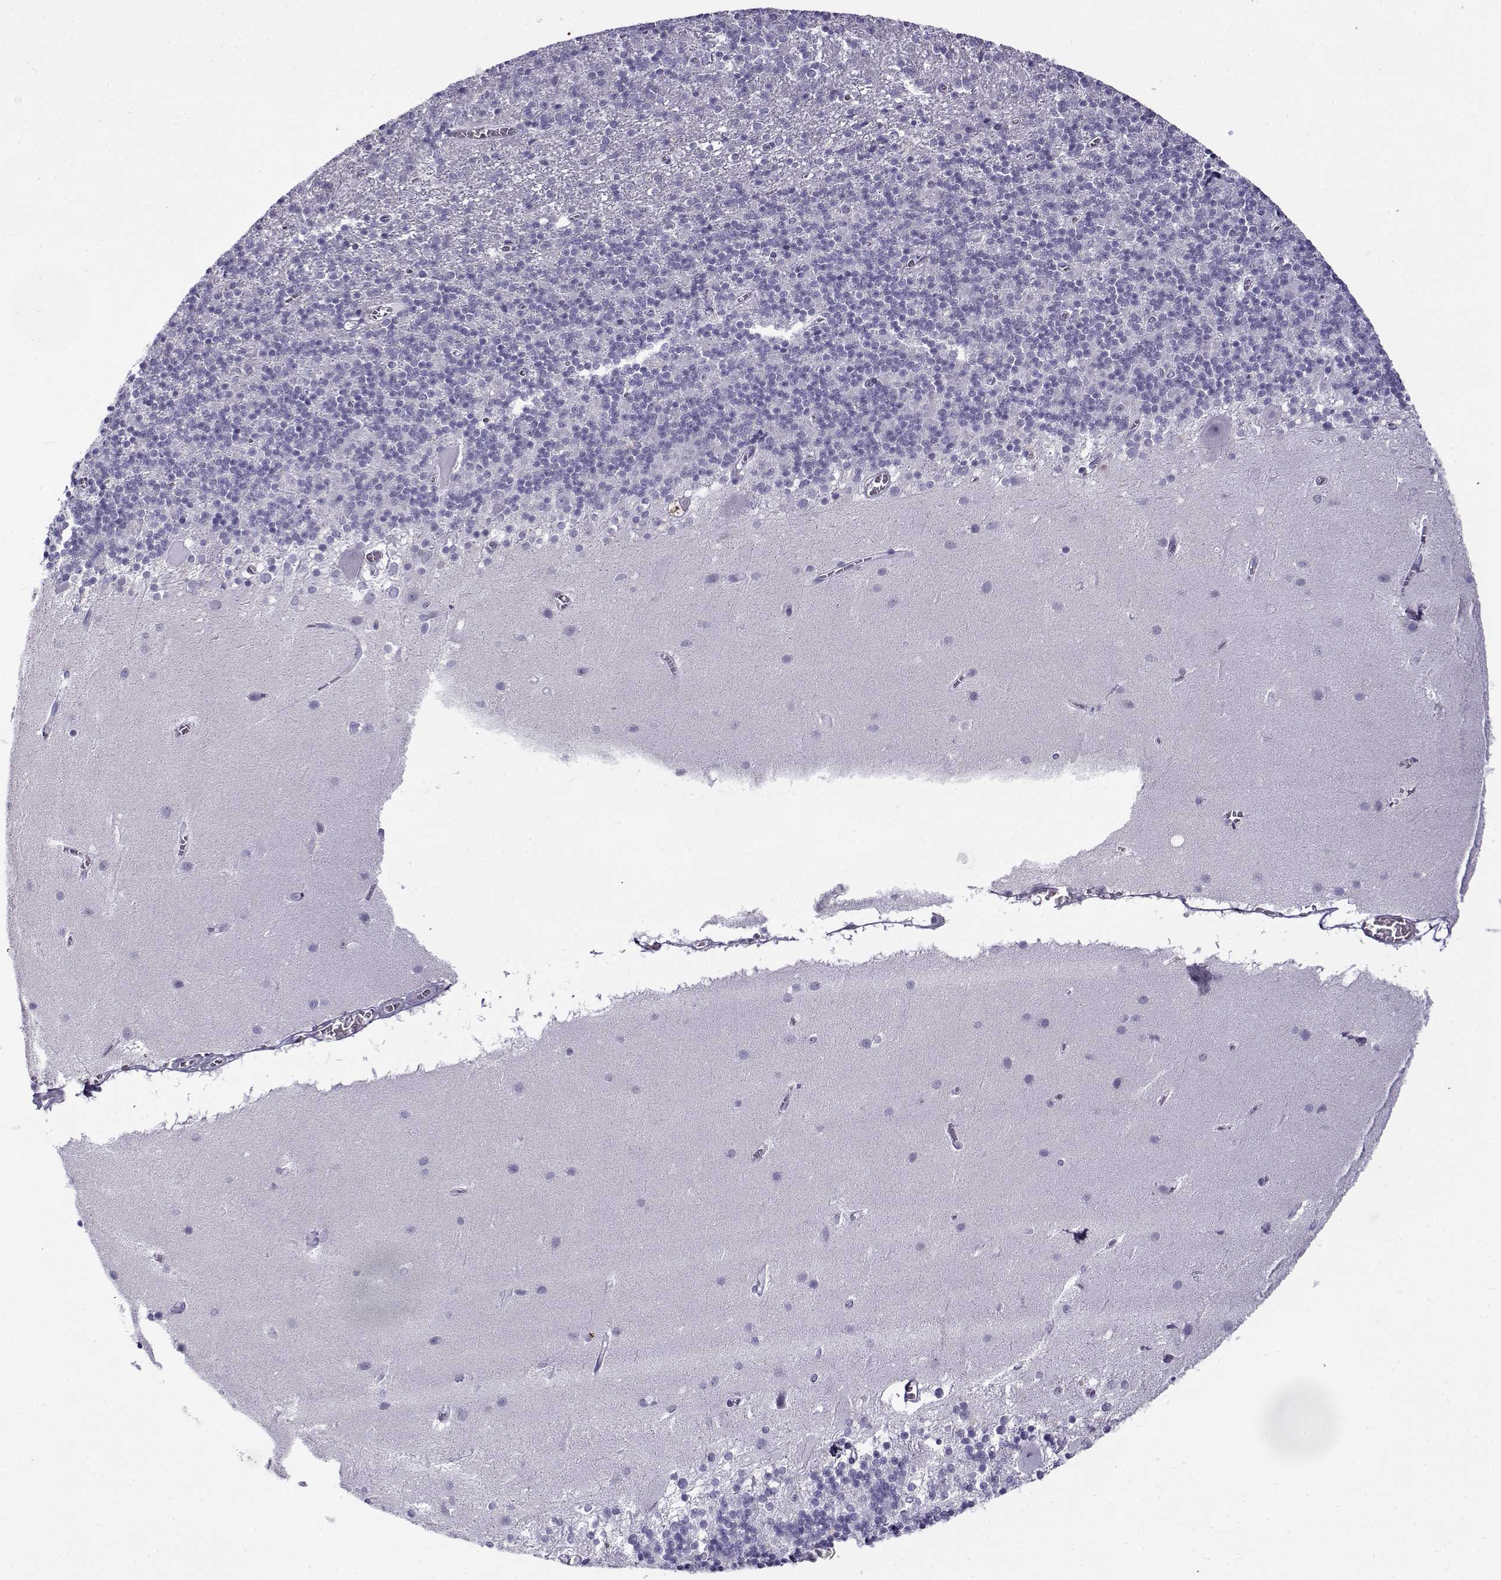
{"staining": {"intensity": "negative", "quantity": "none", "location": "none"}, "tissue": "cerebellum", "cell_type": "Cells in granular layer", "image_type": "normal", "snomed": [{"axis": "morphology", "description": "Normal tissue, NOS"}, {"axis": "topography", "description": "Cerebellum"}], "caption": "IHC of normal human cerebellum demonstrates no staining in cells in granular layer.", "gene": "GTSF1L", "patient": {"sex": "male", "age": 70}}